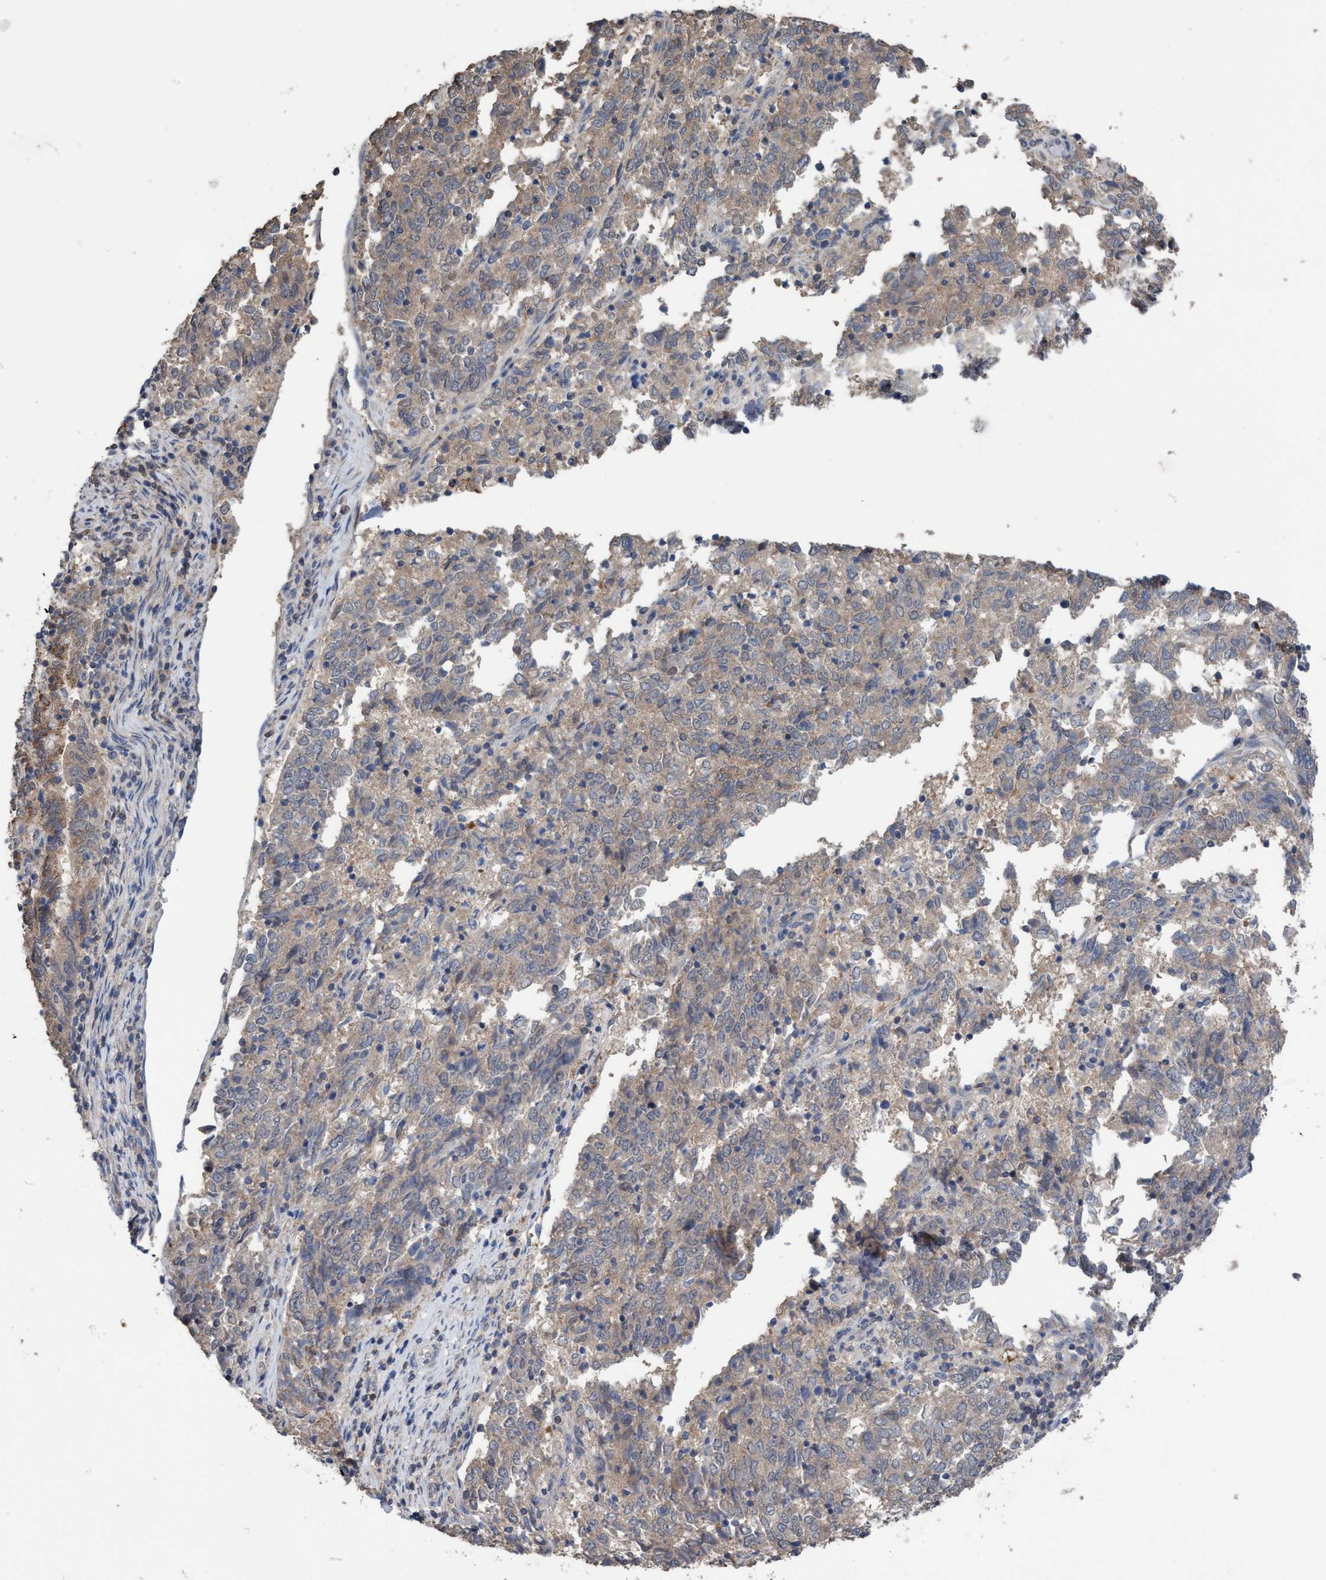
{"staining": {"intensity": "weak", "quantity": ">75%", "location": "cytoplasmic/membranous"}, "tissue": "endometrial cancer", "cell_type": "Tumor cells", "image_type": "cancer", "snomed": [{"axis": "morphology", "description": "Adenocarcinoma, NOS"}, {"axis": "topography", "description": "Endometrium"}], "caption": "An image showing weak cytoplasmic/membranous expression in approximately >75% of tumor cells in endometrial adenocarcinoma, as visualized by brown immunohistochemical staining.", "gene": "GLOD4", "patient": {"sex": "female", "age": 80}}